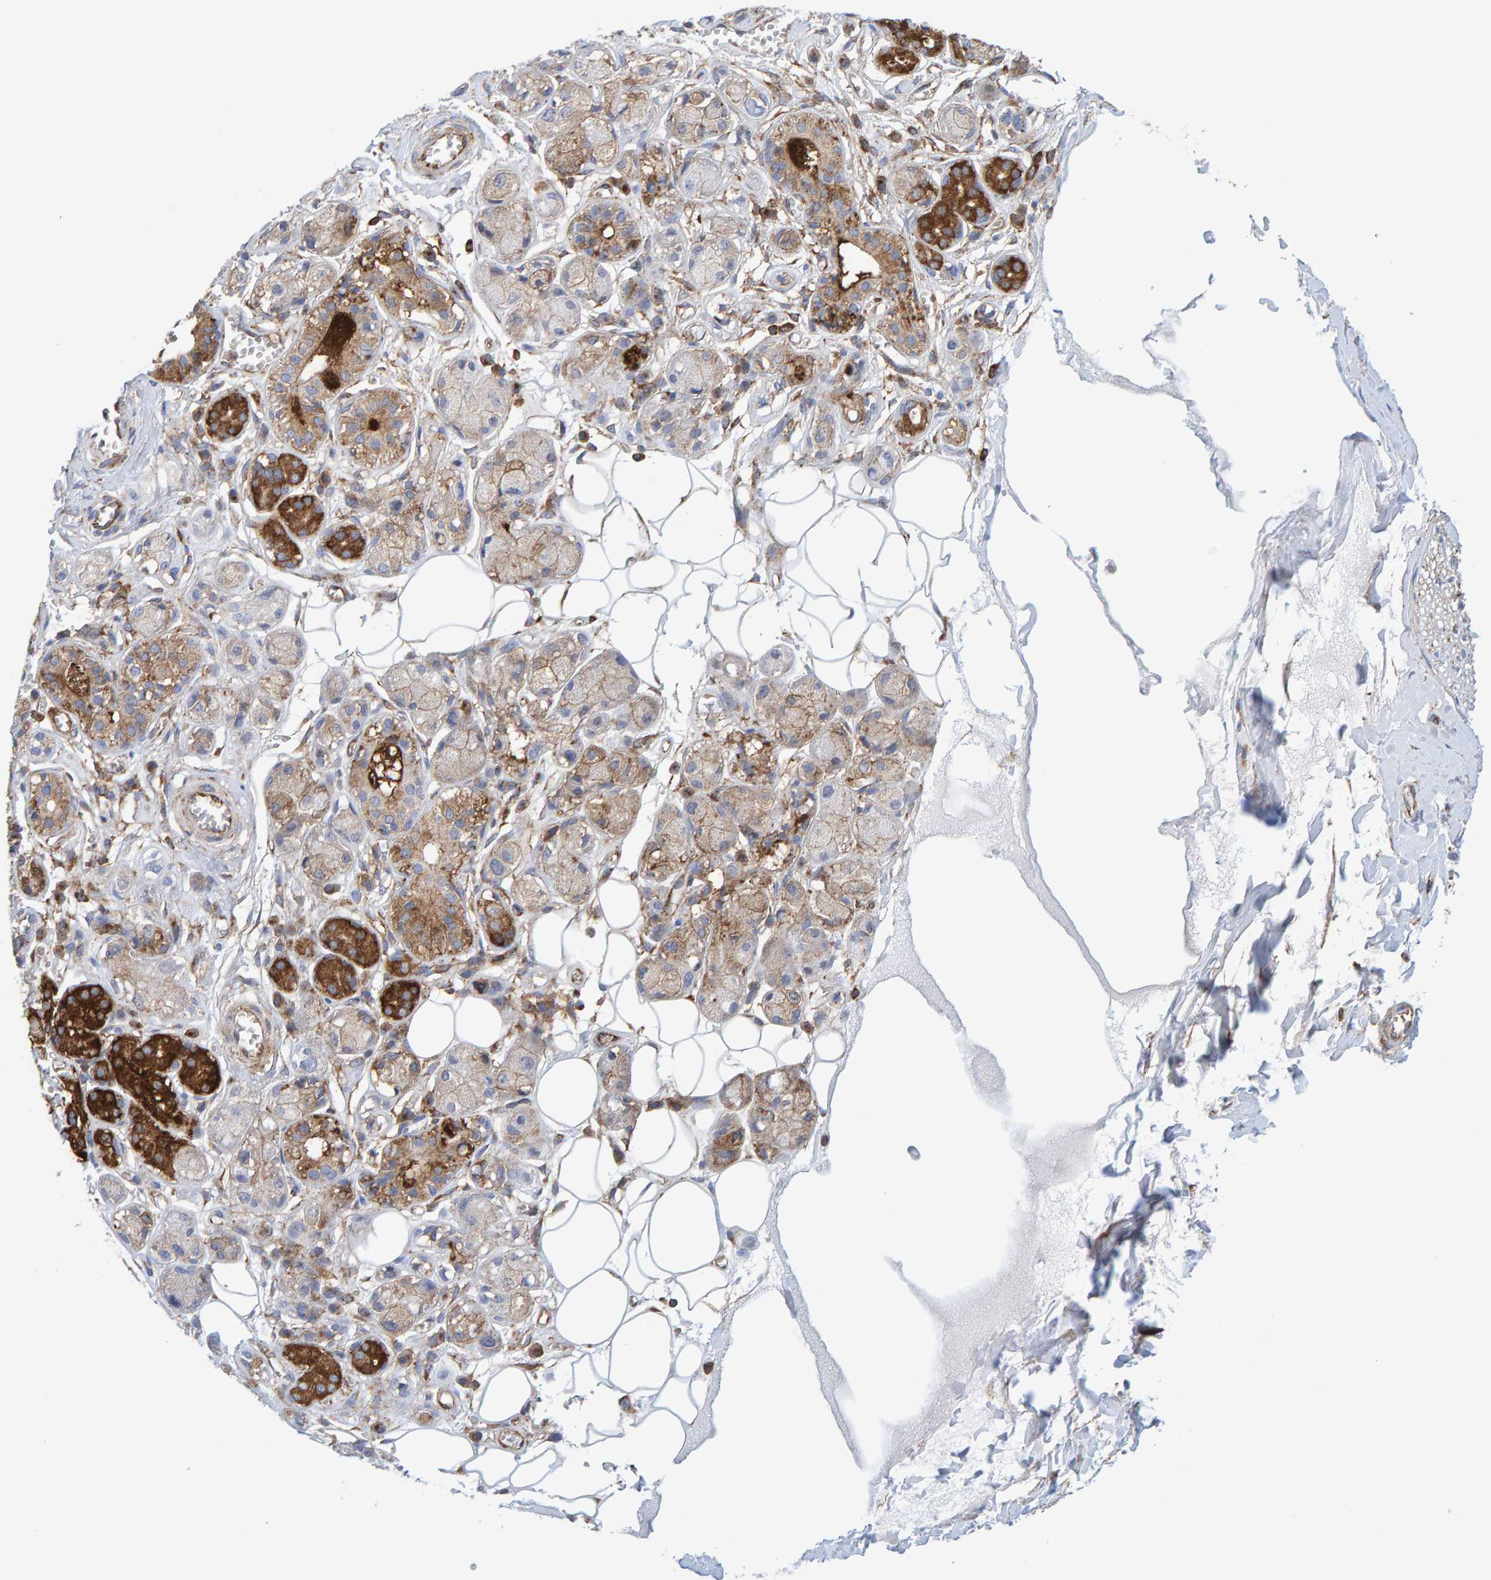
{"staining": {"intensity": "strong", "quantity": ">75%", "location": "cytoplasmic/membranous"}, "tissue": "adipose tissue", "cell_type": "Adipocytes", "image_type": "normal", "snomed": [{"axis": "morphology", "description": "Normal tissue, NOS"}, {"axis": "morphology", "description": "Inflammation, NOS"}, {"axis": "topography", "description": "Salivary gland"}, {"axis": "topography", "description": "Peripheral nerve tissue"}], "caption": "Adipose tissue was stained to show a protein in brown. There is high levels of strong cytoplasmic/membranous positivity in about >75% of adipocytes. (IHC, brightfield microscopy, high magnification).", "gene": "MVP", "patient": {"sex": "female", "age": 75}}